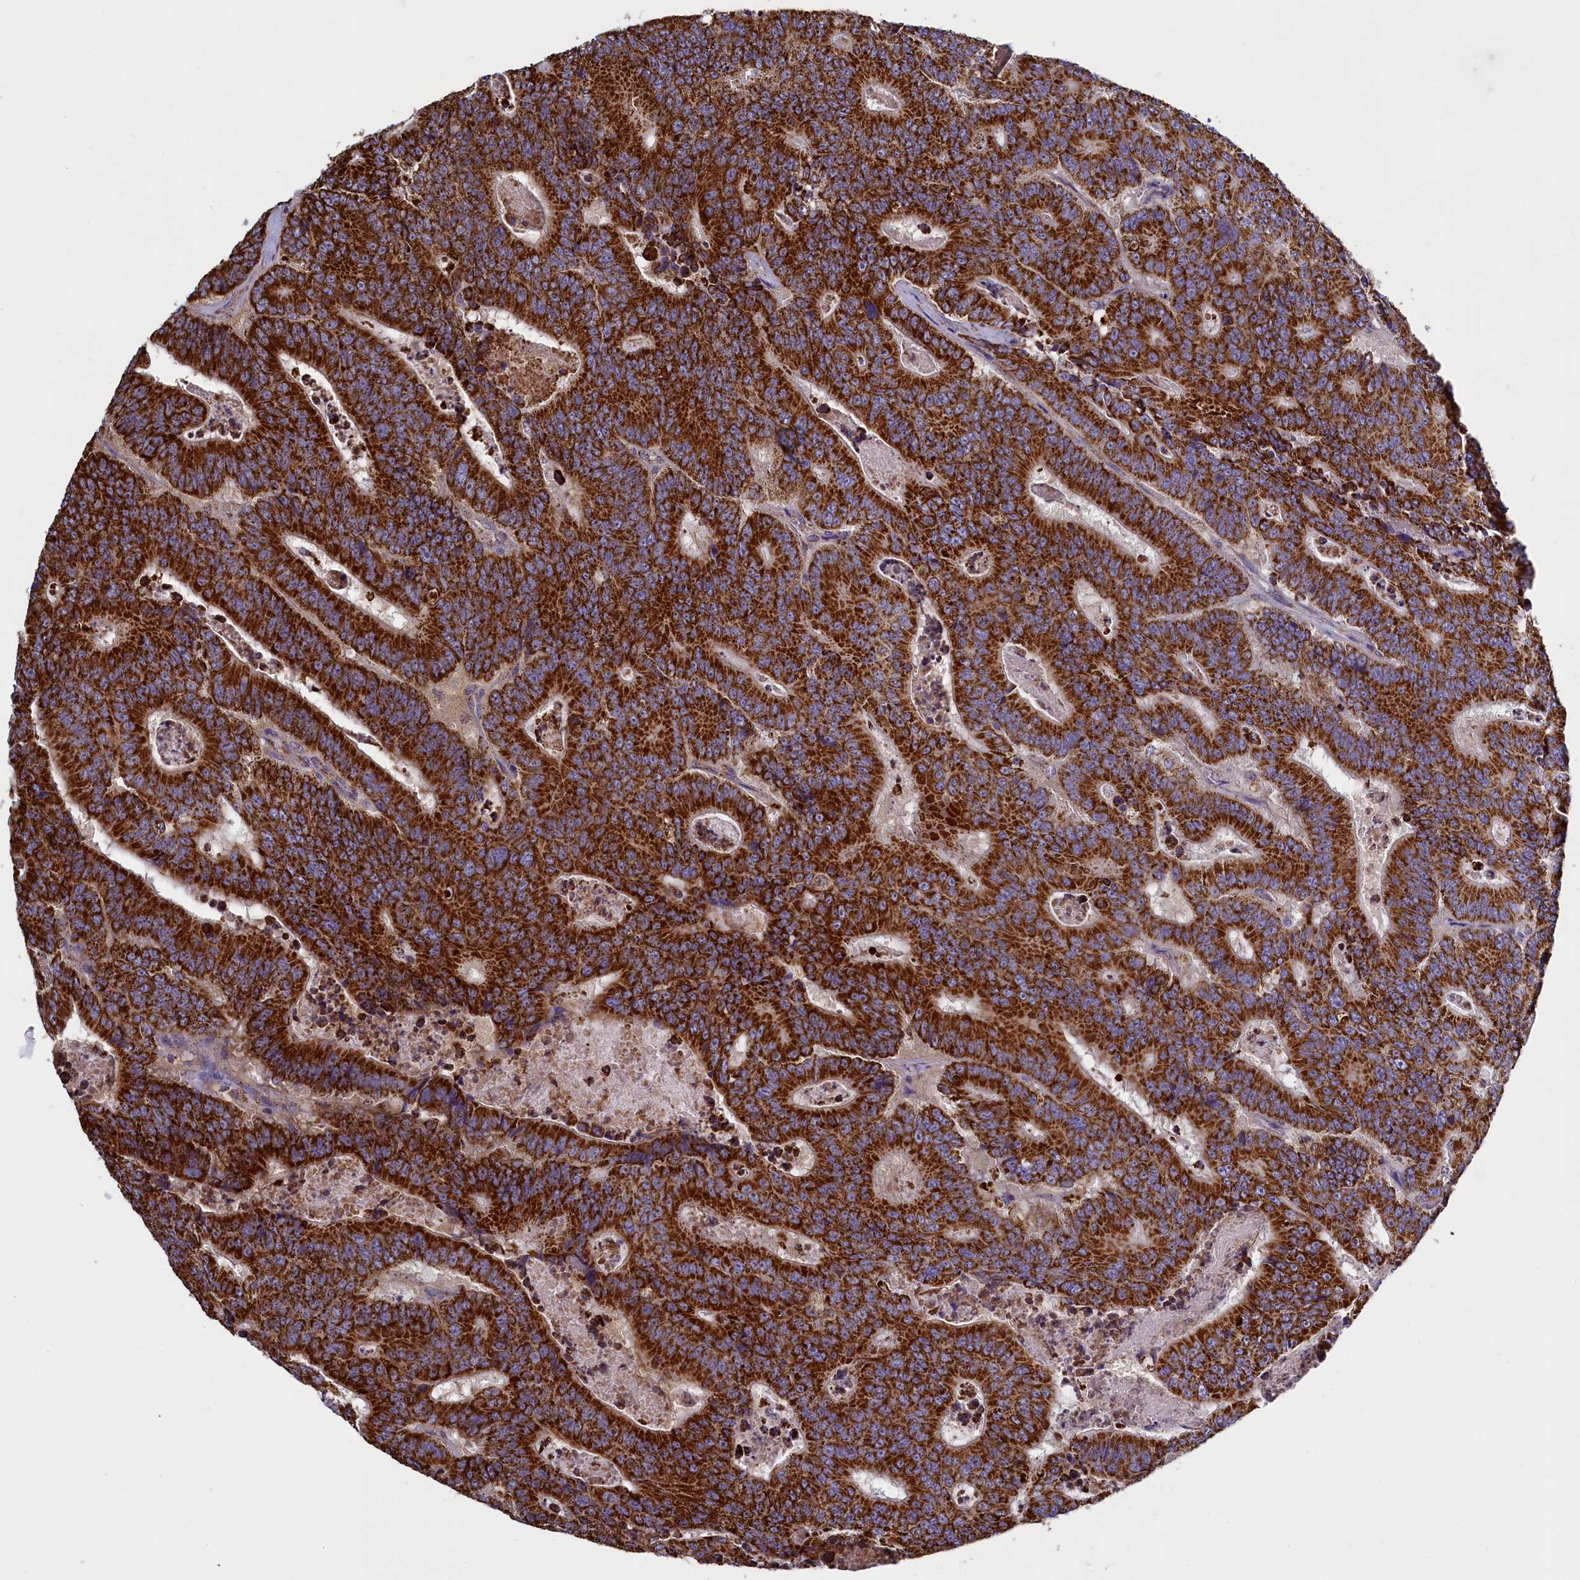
{"staining": {"intensity": "strong", "quantity": ">75%", "location": "cytoplasmic/membranous"}, "tissue": "colorectal cancer", "cell_type": "Tumor cells", "image_type": "cancer", "snomed": [{"axis": "morphology", "description": "Adenocarcinoma, NOS"}, {"axis": "topography", "description": "Colon"}], "caption": "A high amount of strong cytoplasmic/membranous expression is present in about >75% of tumor cells in colorectal cancer tissue. Nuclei are stained in blue.", "gene": "IFT122", "patient": {"sex": "male", "age": 83}}